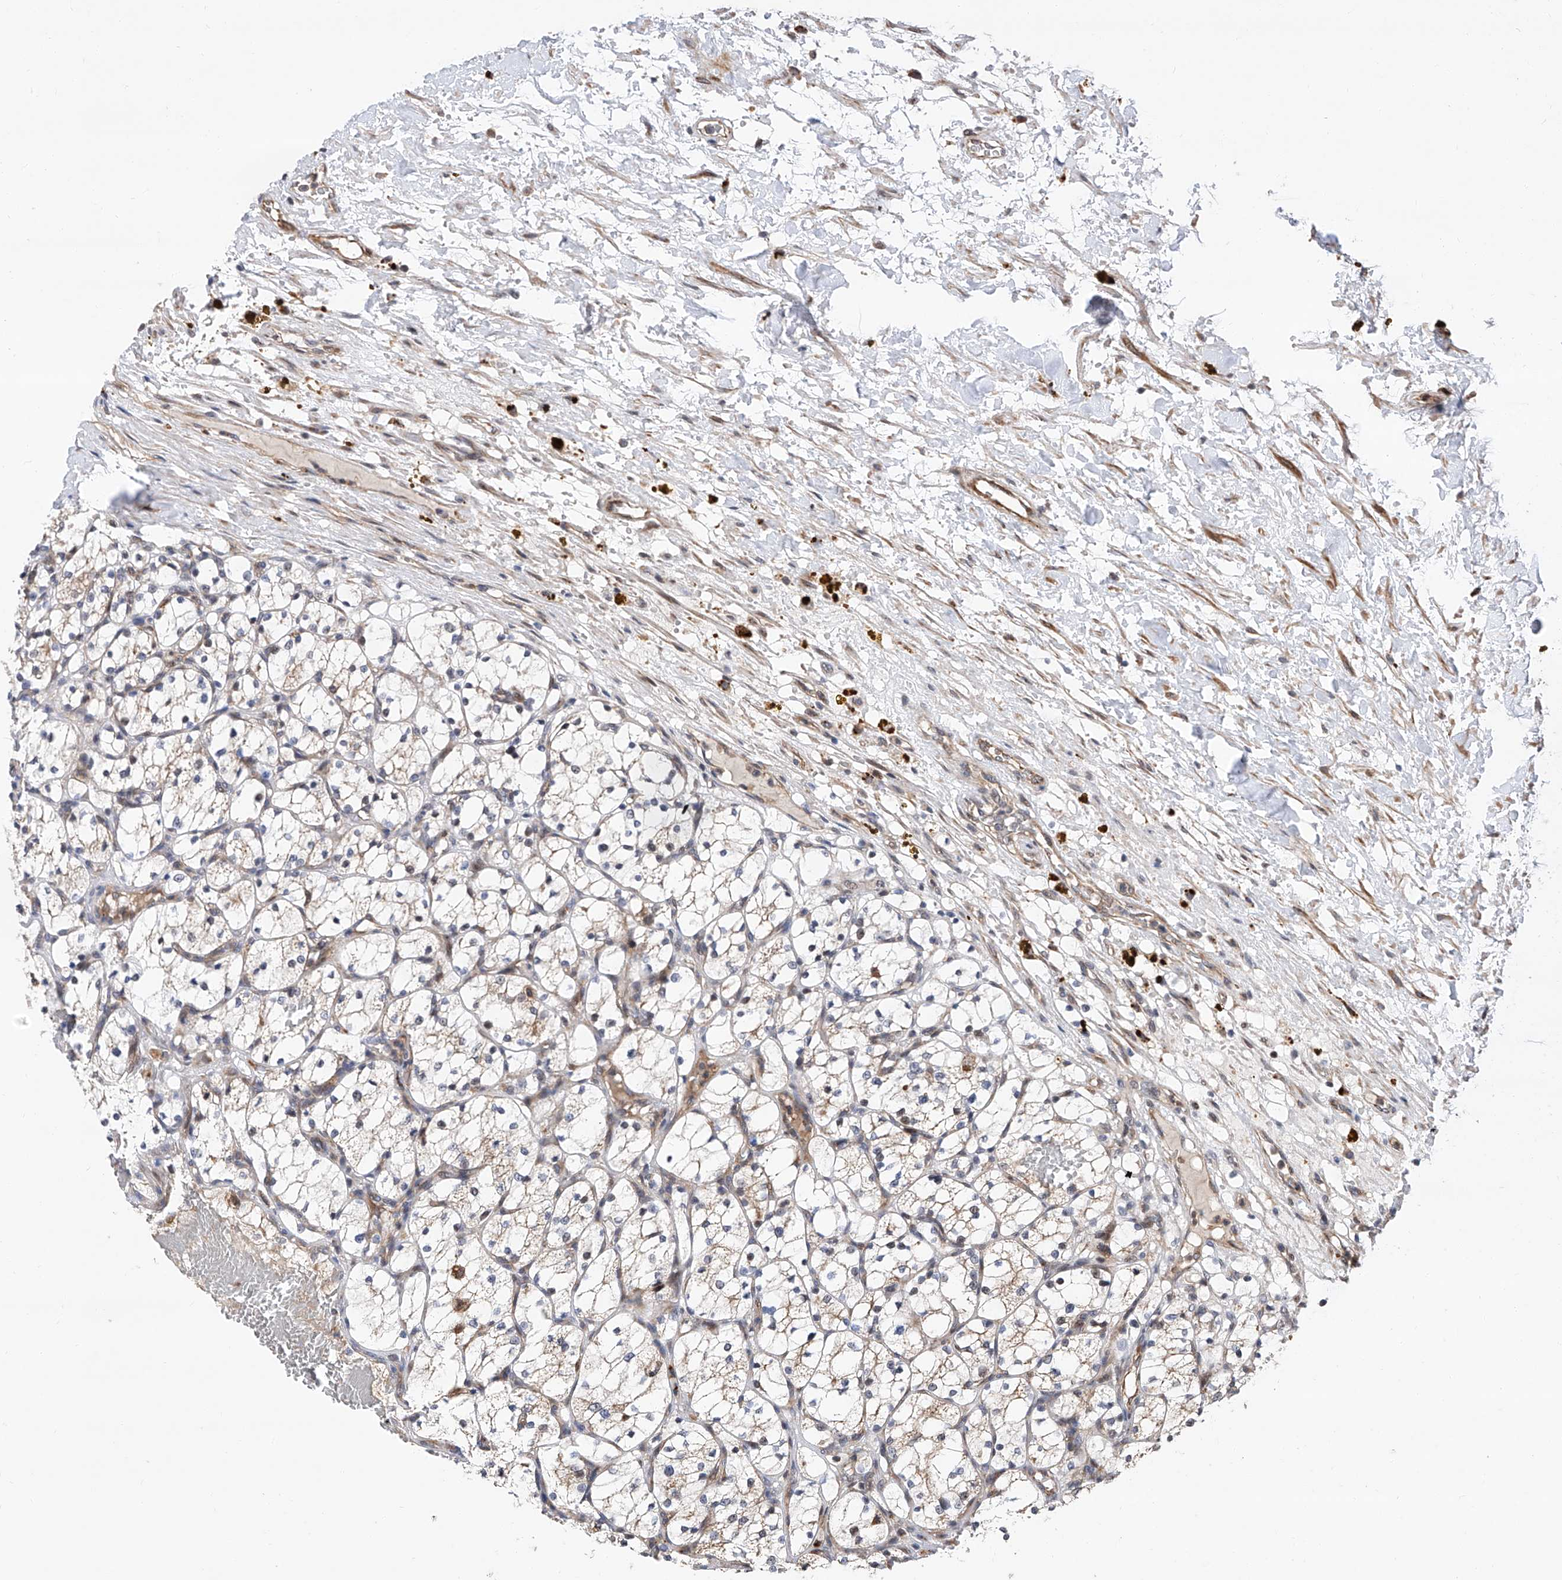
{"staining": {"intensity": "weak", "quantity": "<25%", "location": "cytoplasmic/membranous"}, "tissue": "renal cancer", "cell_type": "Tumor cells", "image_type": "cancer", "snomed": [{"axis": "morphology", "description": "Adenocarcinoma, NOS"}, {"axis": "topography", "description": "Kidney"}], "caption": "This is an IHC micrograph of renal cancer (adenocarcinoma). There is no expression in tumor cells.", "gene": "FARP2", "patient": {"sex": "female", "age": 69}}